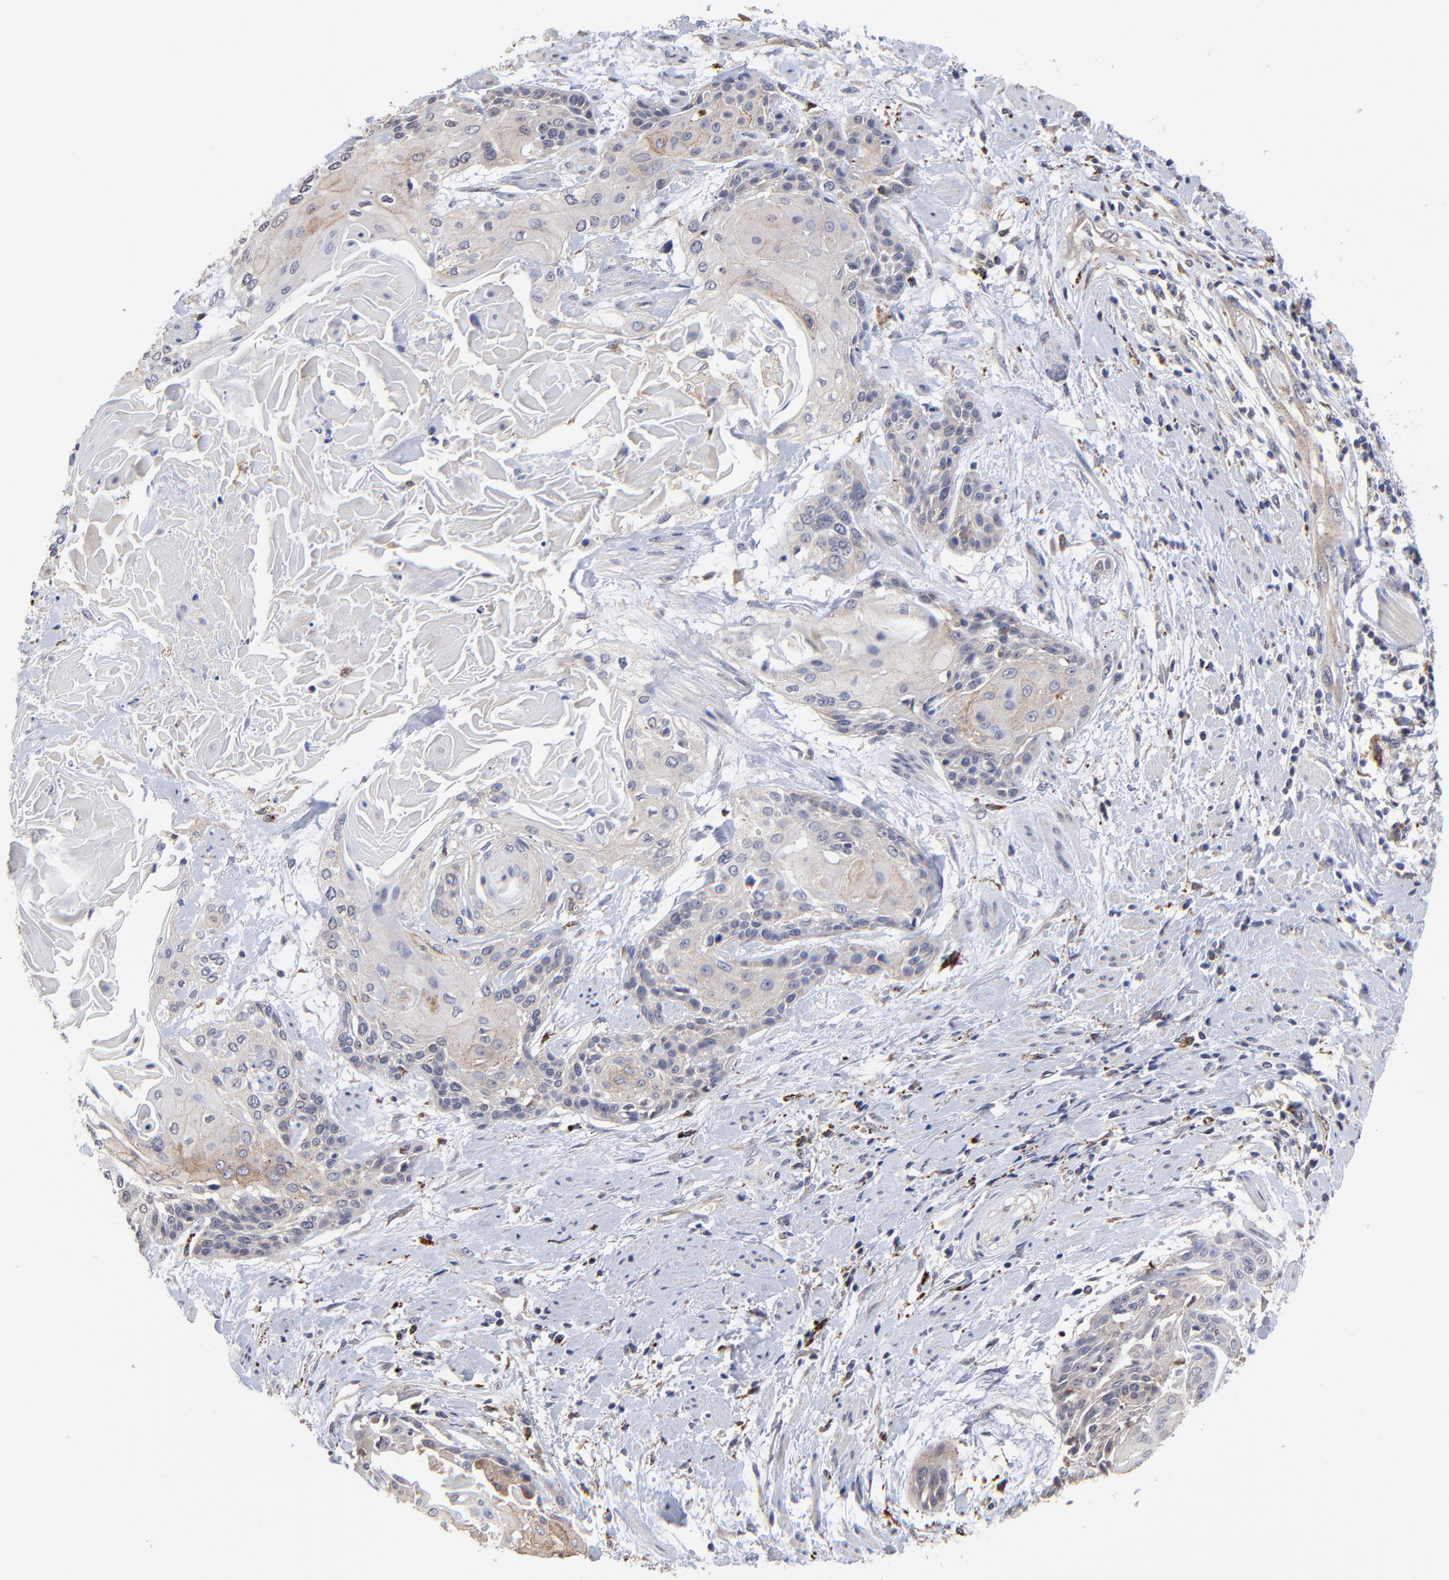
{"staining": {"intensity": "weak", "quantity": "<25%", "location": "cytoplasmic/membranous"}, "tissue": "cervical cancer", "cell_type": "Tumor cells", "image_type": "cancer", "snomed": [{"axis": "morphology", "description": "Squamous cell carcinoma, NOS"}, {"axis": "topography", "description": "Cervix"}], "caption": "This photomicrograph is of squamous cell carcinoma (cervical) stained with IHC to label a protein in brown with the nuclei are counter-stained blue. There is no positivity in tumor cells. Brightfield microscopy of IHC stained with DAB (3,3'-diaminobenzidine) (brown) and hematoxylin (blue), captured at high magnification.", "gene": "PDE4B", "patient": {"sex": "female", "age": 57}}